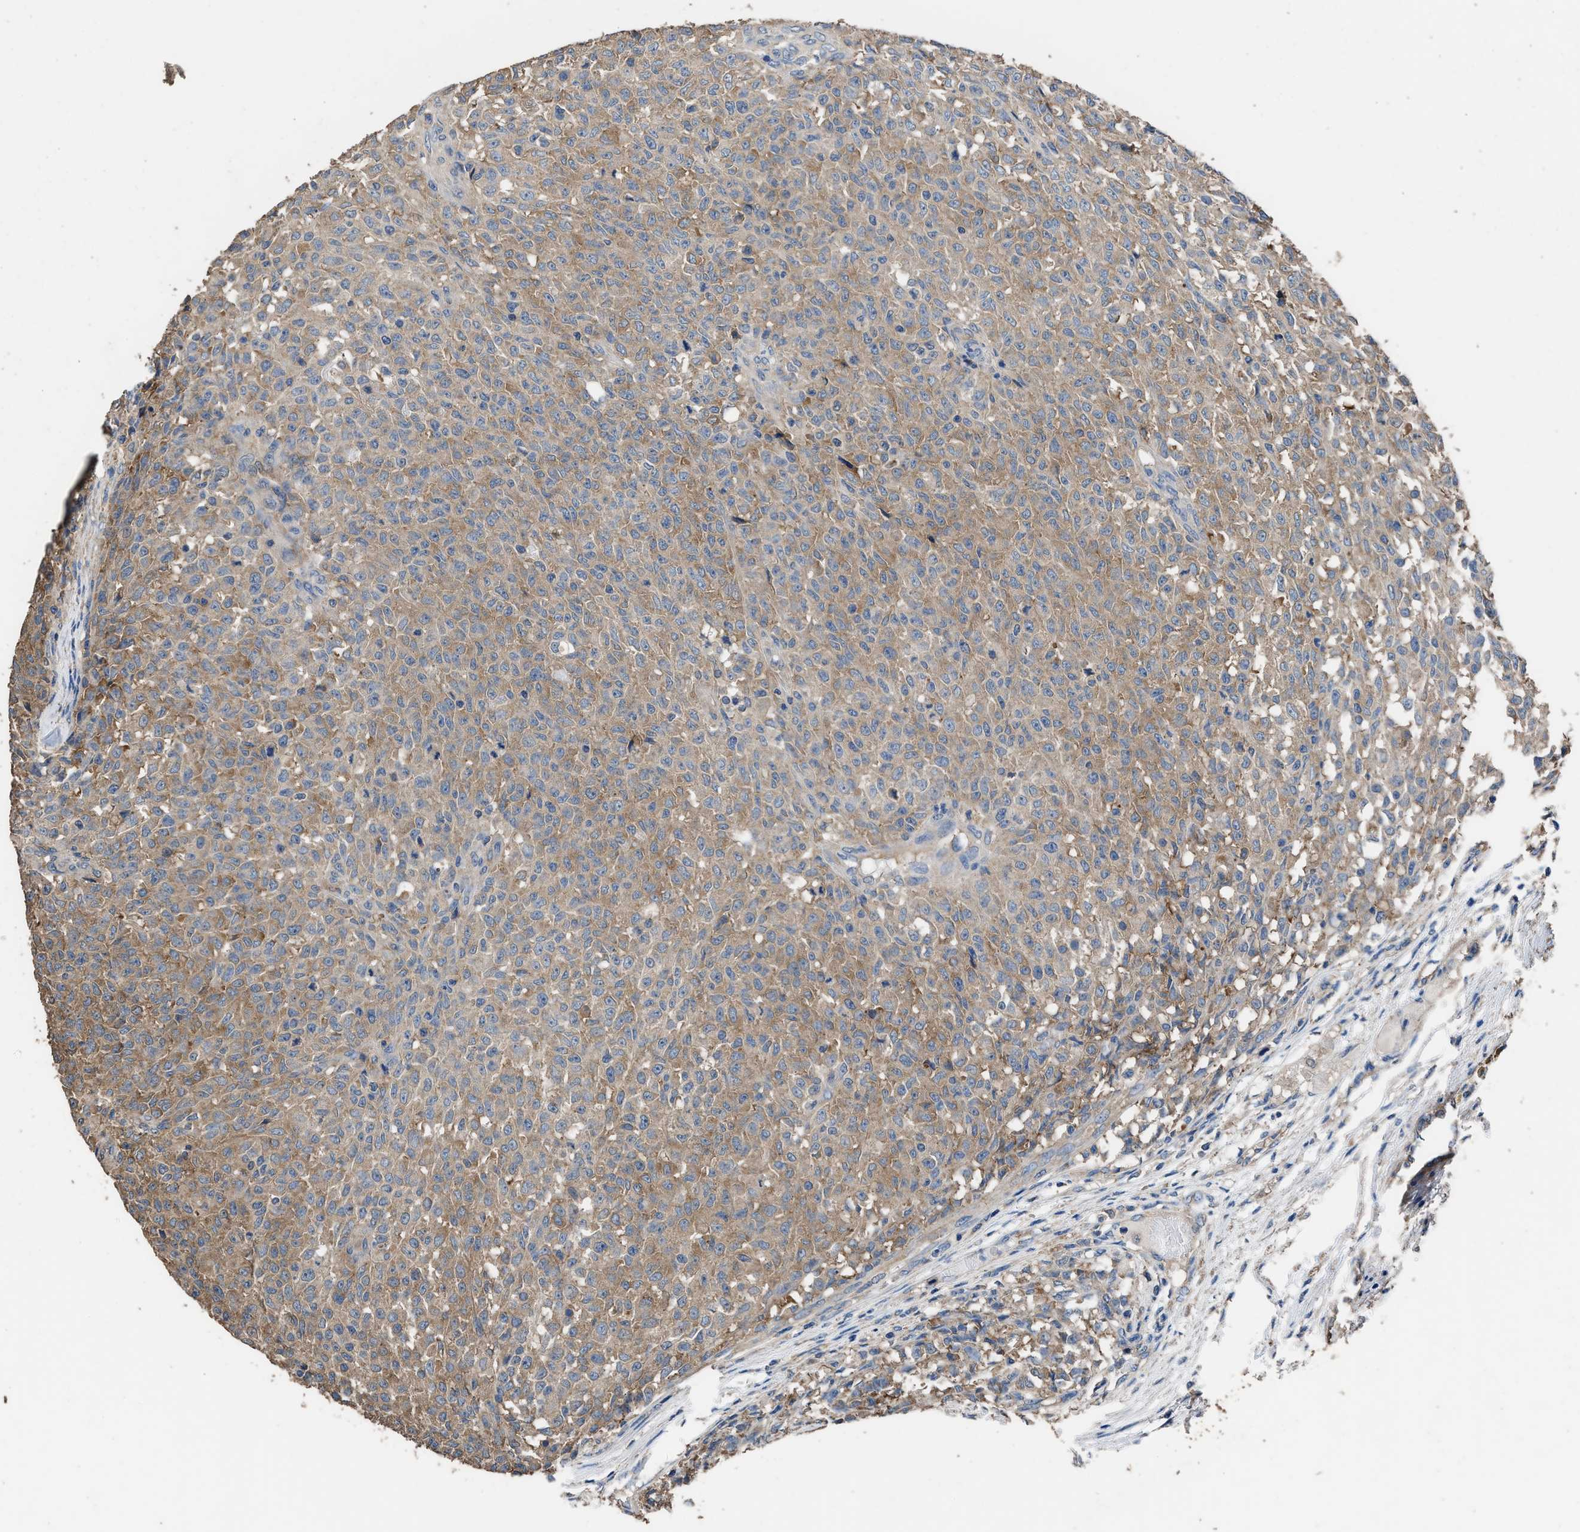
{"staining": {"intensity": "weak", "quantity": "25%-75%", "location": "cytoplasmic/membranous"}, "tissue": "testis cancer", "cell_type": "Tumor cells", "image_type": "cancer", "snomed": [{"axis": "morphology", "description": "Seminoma, NOS"}, {"axis": "topography", "description": "Testis"}], "caption": "Immunohistochemical staining of testis cancer (seminoma) demonstrates weak cytoplasmic/membranous protein staining in approximately 25%-75% of tumor cells.", "gene": "ITSN1", "patient": {"sex": "male", "age": 59}}